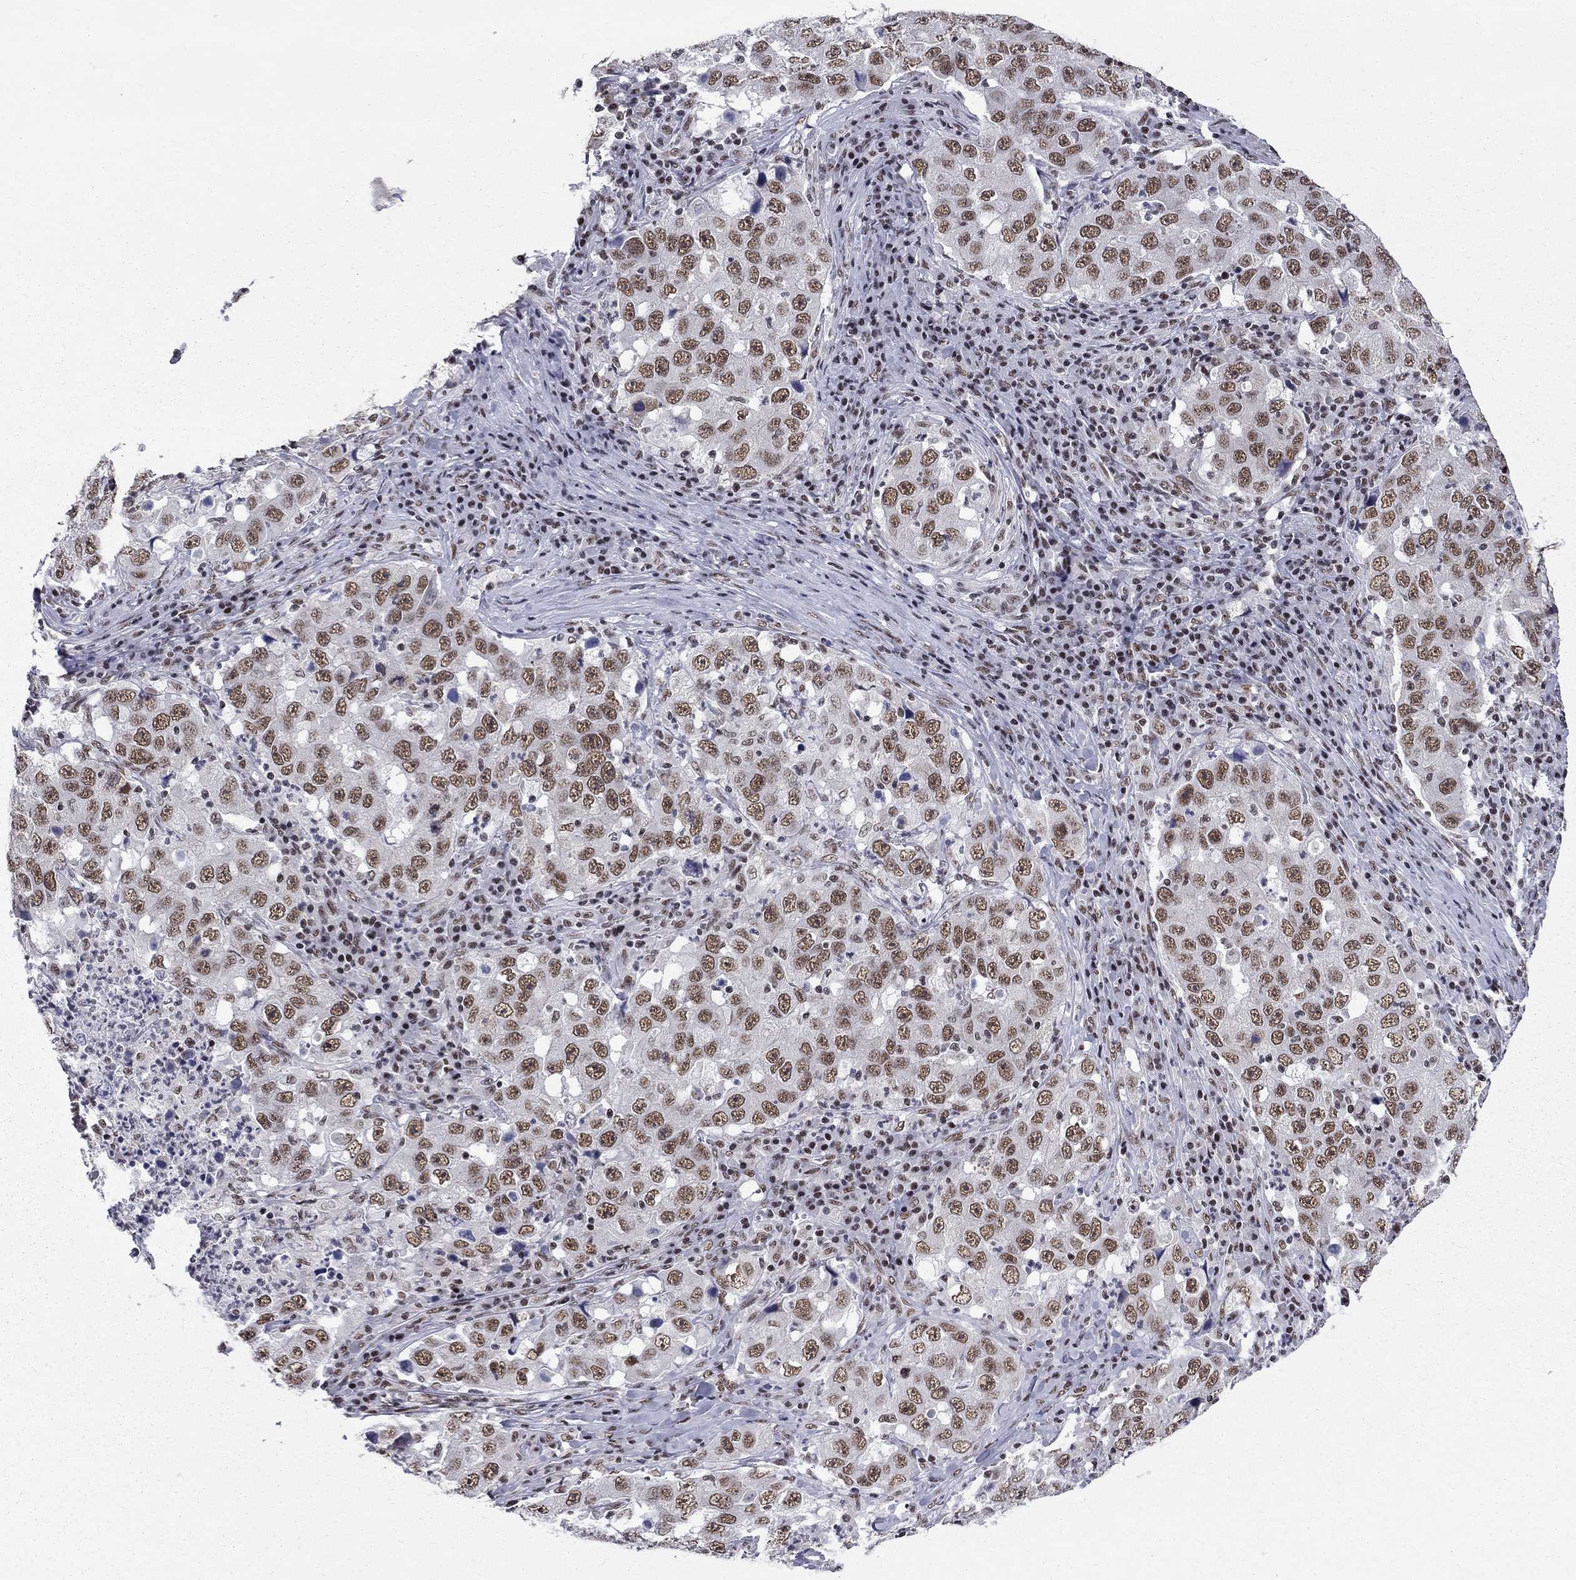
{"staining": {"intensity": "moderate", "quantity": ">75%", "location": "nuclear"}, "tissue": "lung cancer", "cell_type": "Tumor cells", "image_type": "cancer", "snomed": [{"axis": "morphology", "description": "Adenocarcinoma, NOS"}, {"axis": "topography", "description": "Lung"}], "caption": "A brown stain labels moderate nuclear expression of a protein in adenocarcinoma (lung) tumor cells.", "gene": "ETV5", "patient": {"sex": "male", "age": 73}}